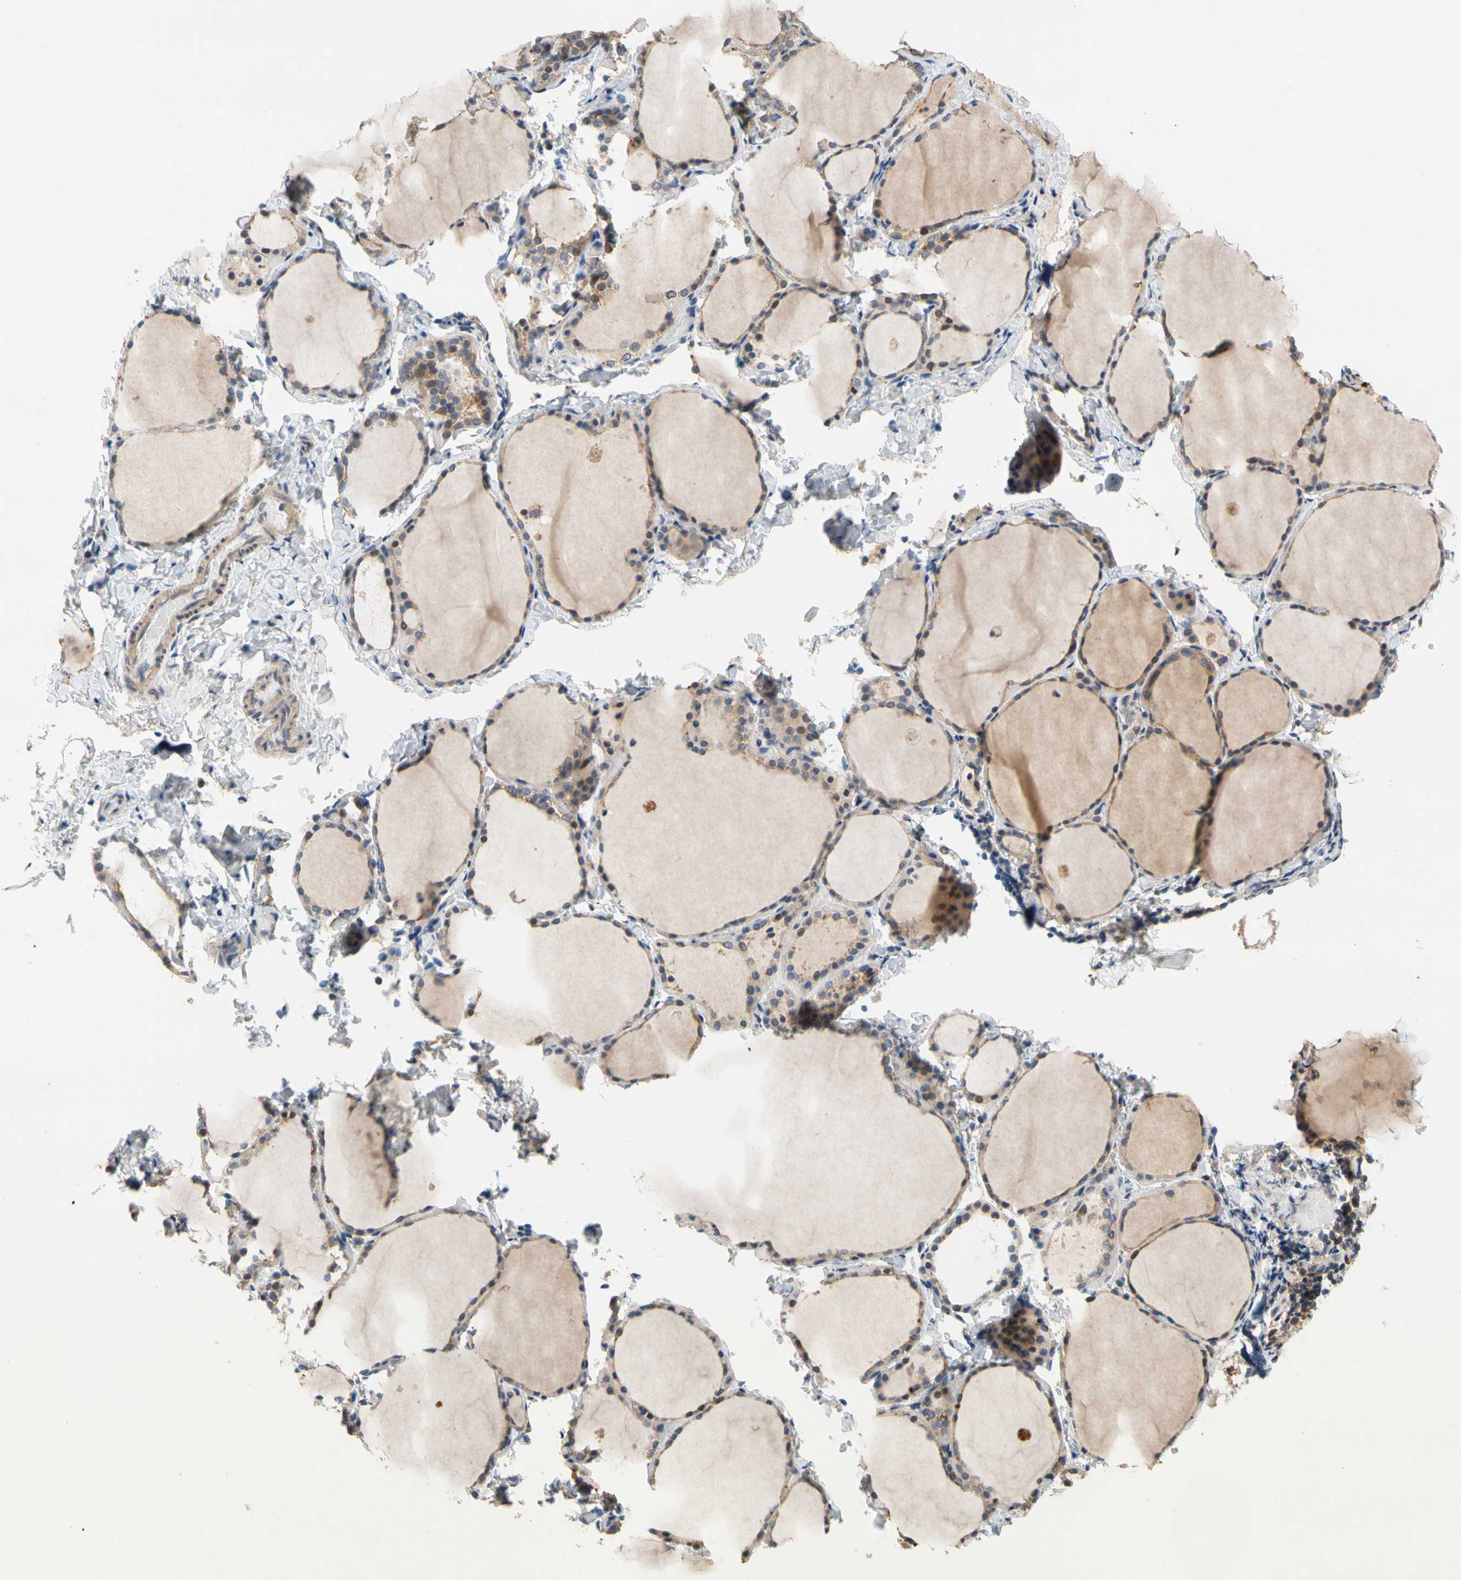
{"staining": {"intensity": "strong", "quantity": "25%-75%", "location": "cytoplasmic/membranous"}, "tissue": "thyroid gland", "cell_type": "Glandular cells", "image_type": "normal", "snomed": [{"axis": "morphology", "description": "Normal tissue, NOS"}, {"axis": "morphology", "description": "Papillary adenocarcinoma, NOS"}, {"axis": "topography", "description": "Thyroid gland"}], "caption": "Brown immunohistochemical staining in unremarkable thyroid gland exhibits strong cytoplasmic/membranous expression in approximately 25%-75% of glandular cells.", "gene": "USP12", "patient": {"sex": "female", "age": 30}}